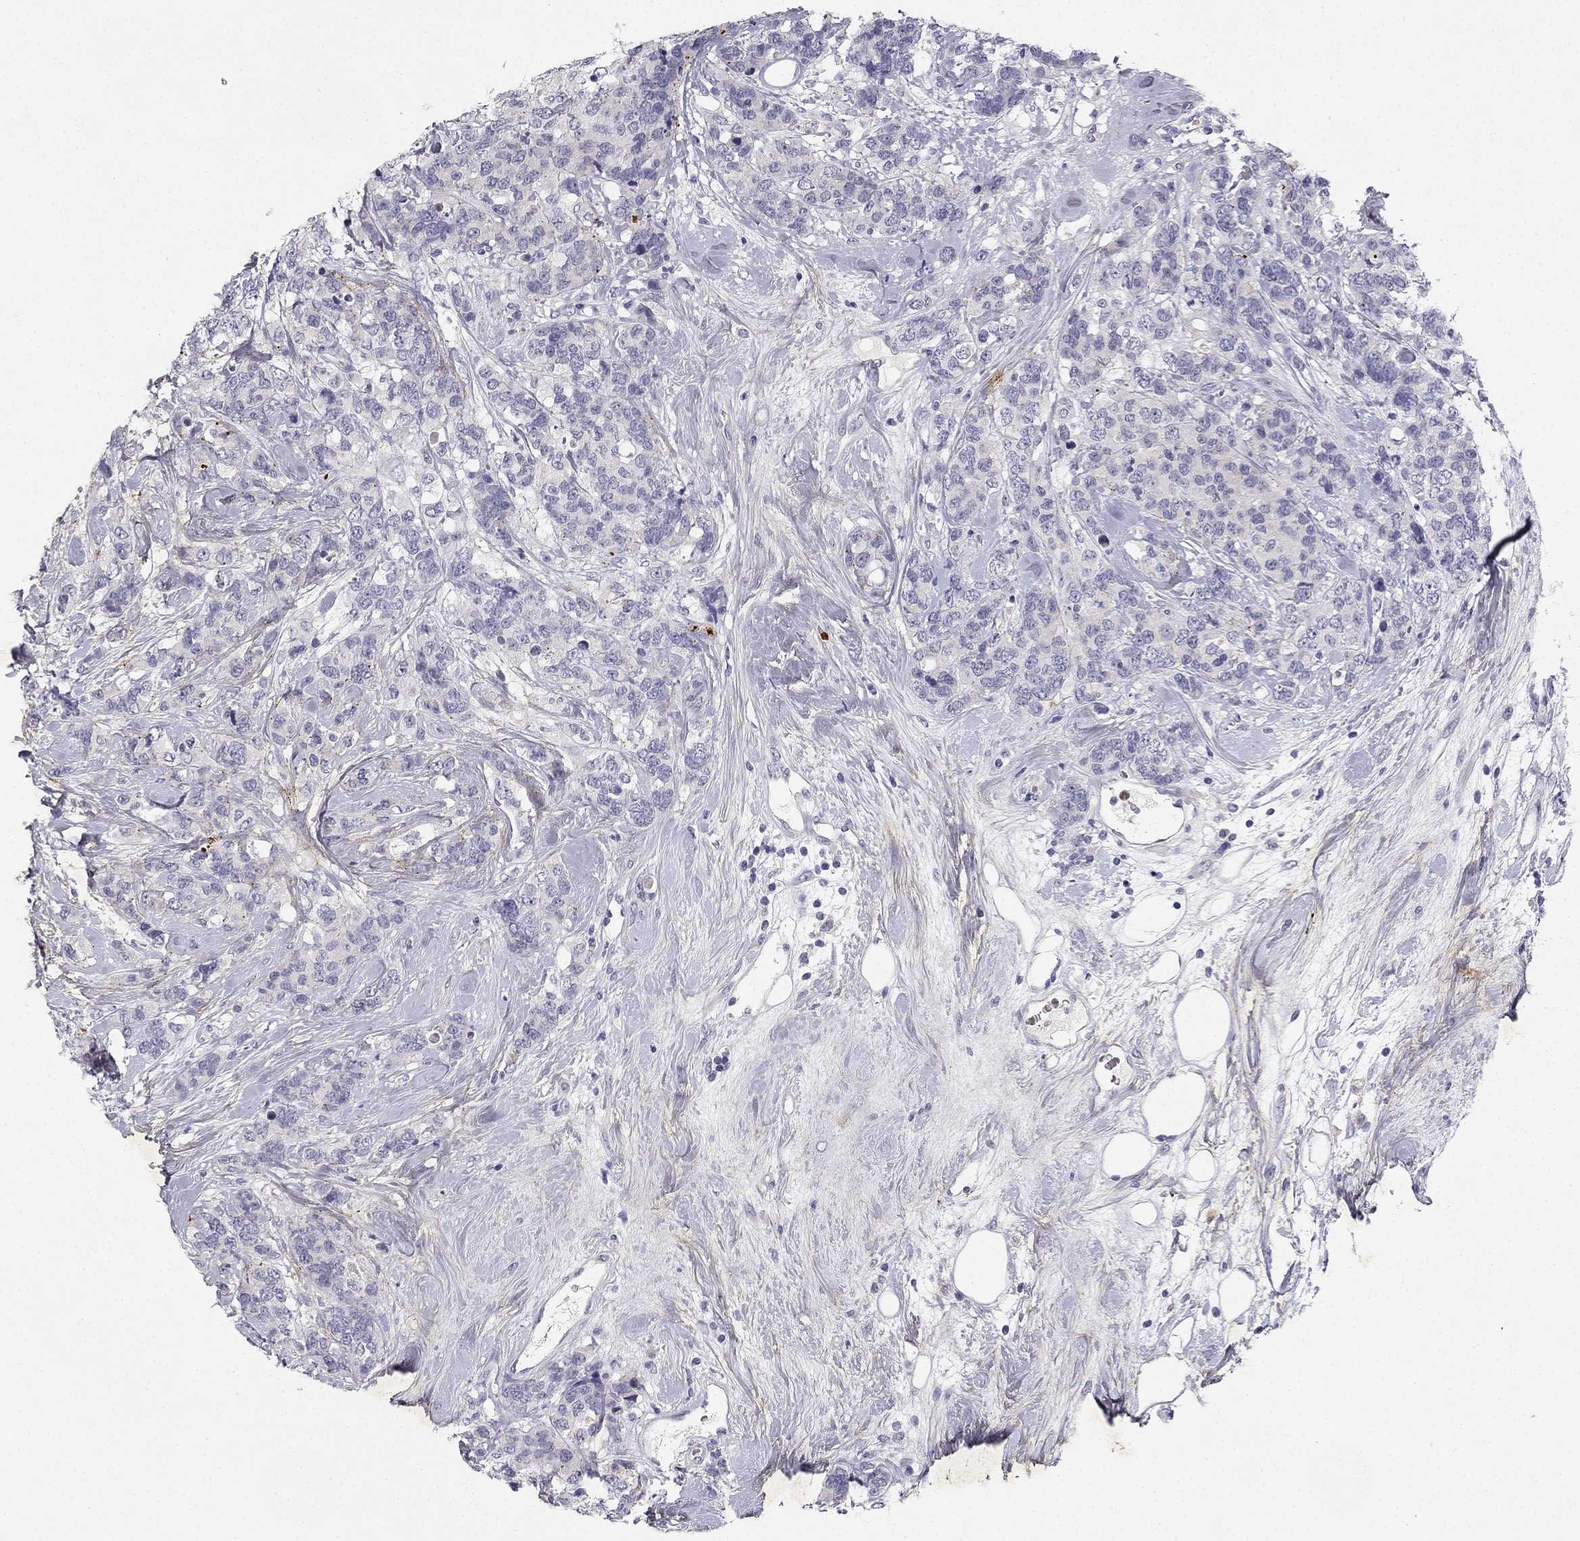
{"staining": {"intensity": "negative", "quantity": "none", "location": "none"}, "tissue": "breast cancer", "cell_type": "Tumor cells", "image_type": "cancer", "snomed": [{"axis": "morphology", "description": "Lobular carcinoma"}, {"axis": "topography", "description": "Breast"}], "caption": "The histopathology image reveals no staining of tumor cells in breast cancer.", "gene": "SLC6A4", "patient": {"sex": "female", "age": 59}}